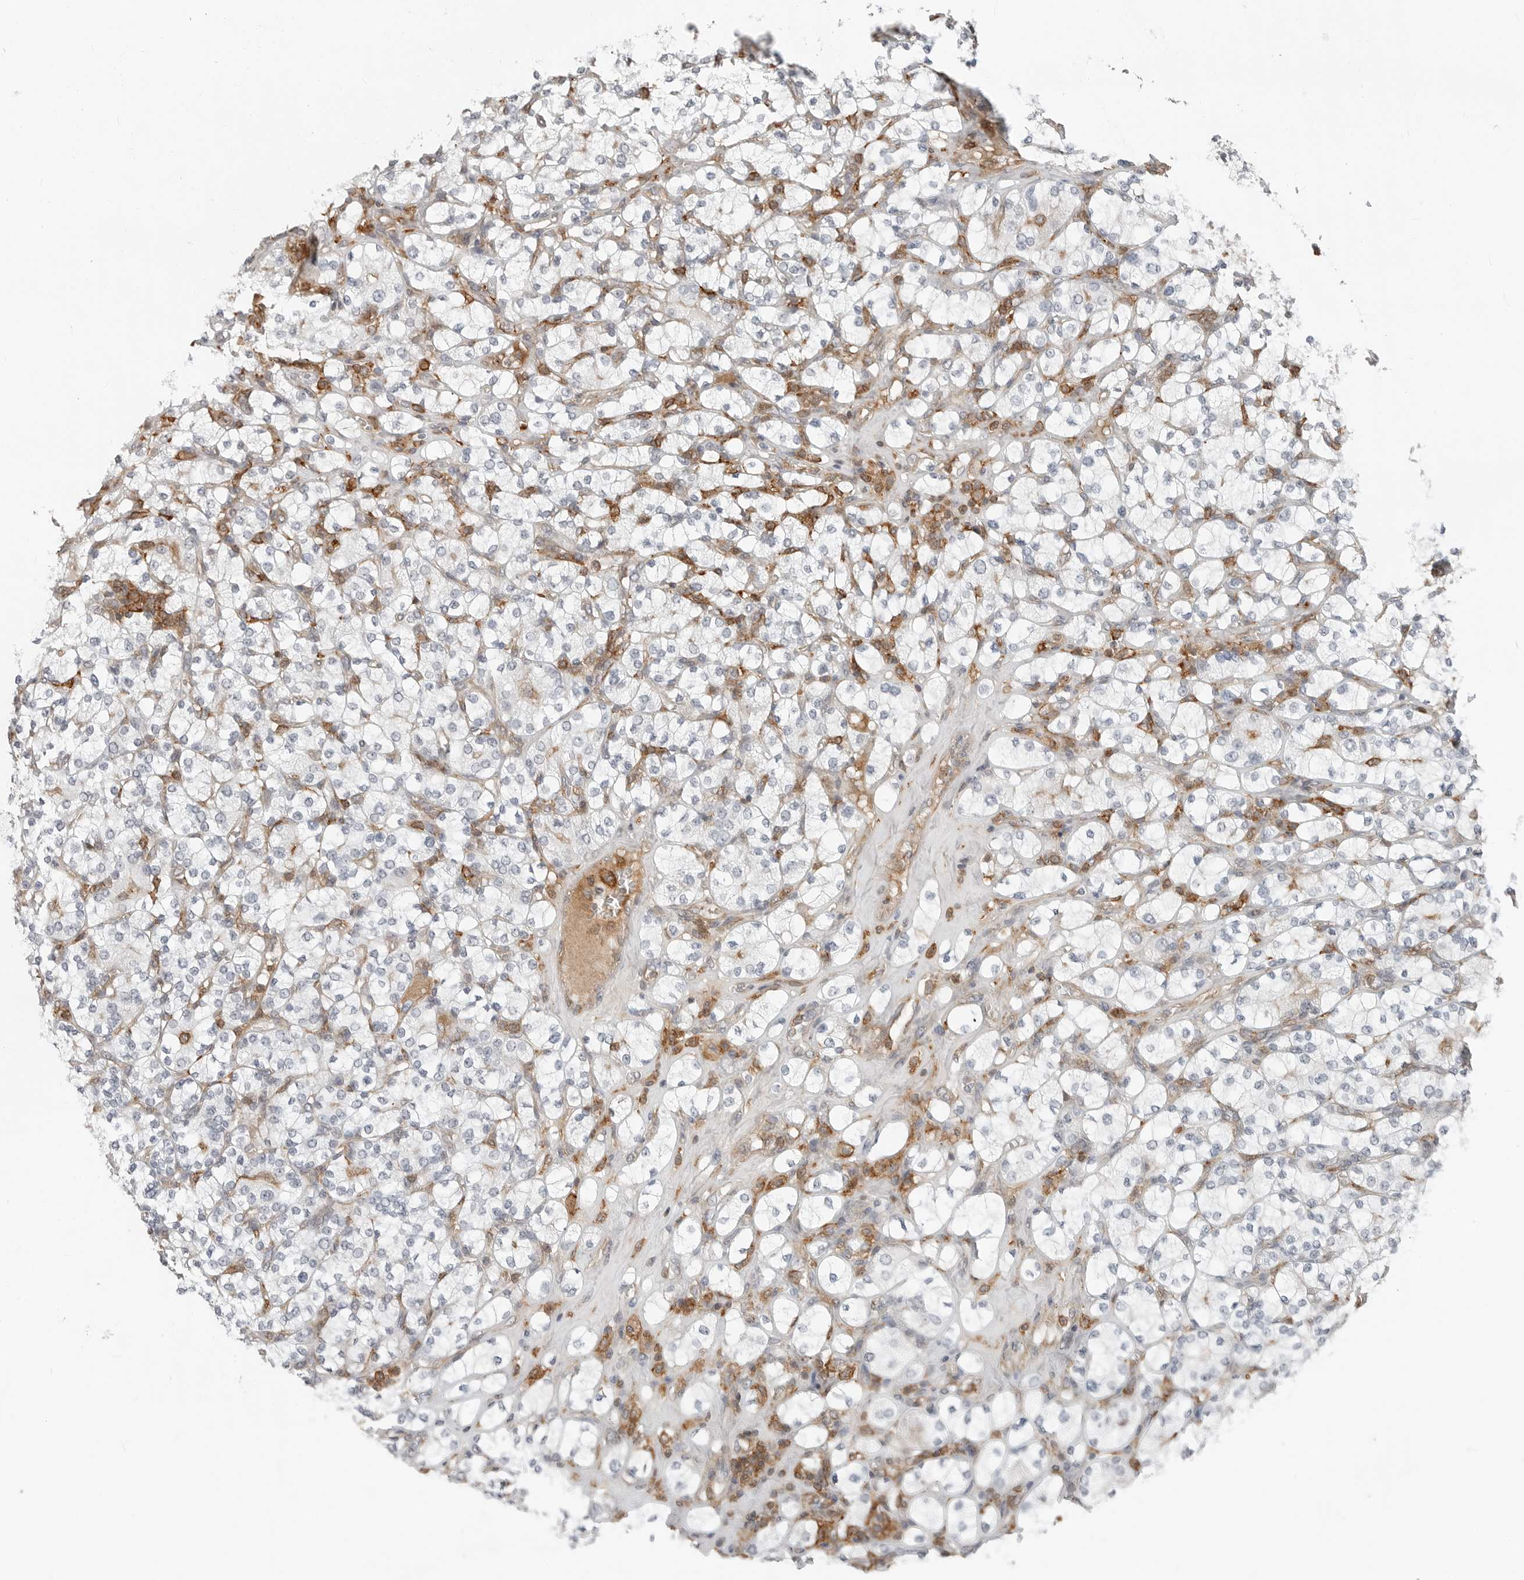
{"staining": {"intensity": "negative", "quantity": "none", "location": "none"}, "tissue": "renal cancer", "cell_type": "Tumor cells", "image_type": "cancer", "snomed": [{"axis": "morphology", "description": "Adenocarcinoma, NOS"}, {"axis": "topography", "description": "Kidney"}], "caption": "Tumor cells show no significant positivity in adenocarcinoma (renal).", "gene": "LEFTY2", "patient": {"sex": "male", "age": 77}}